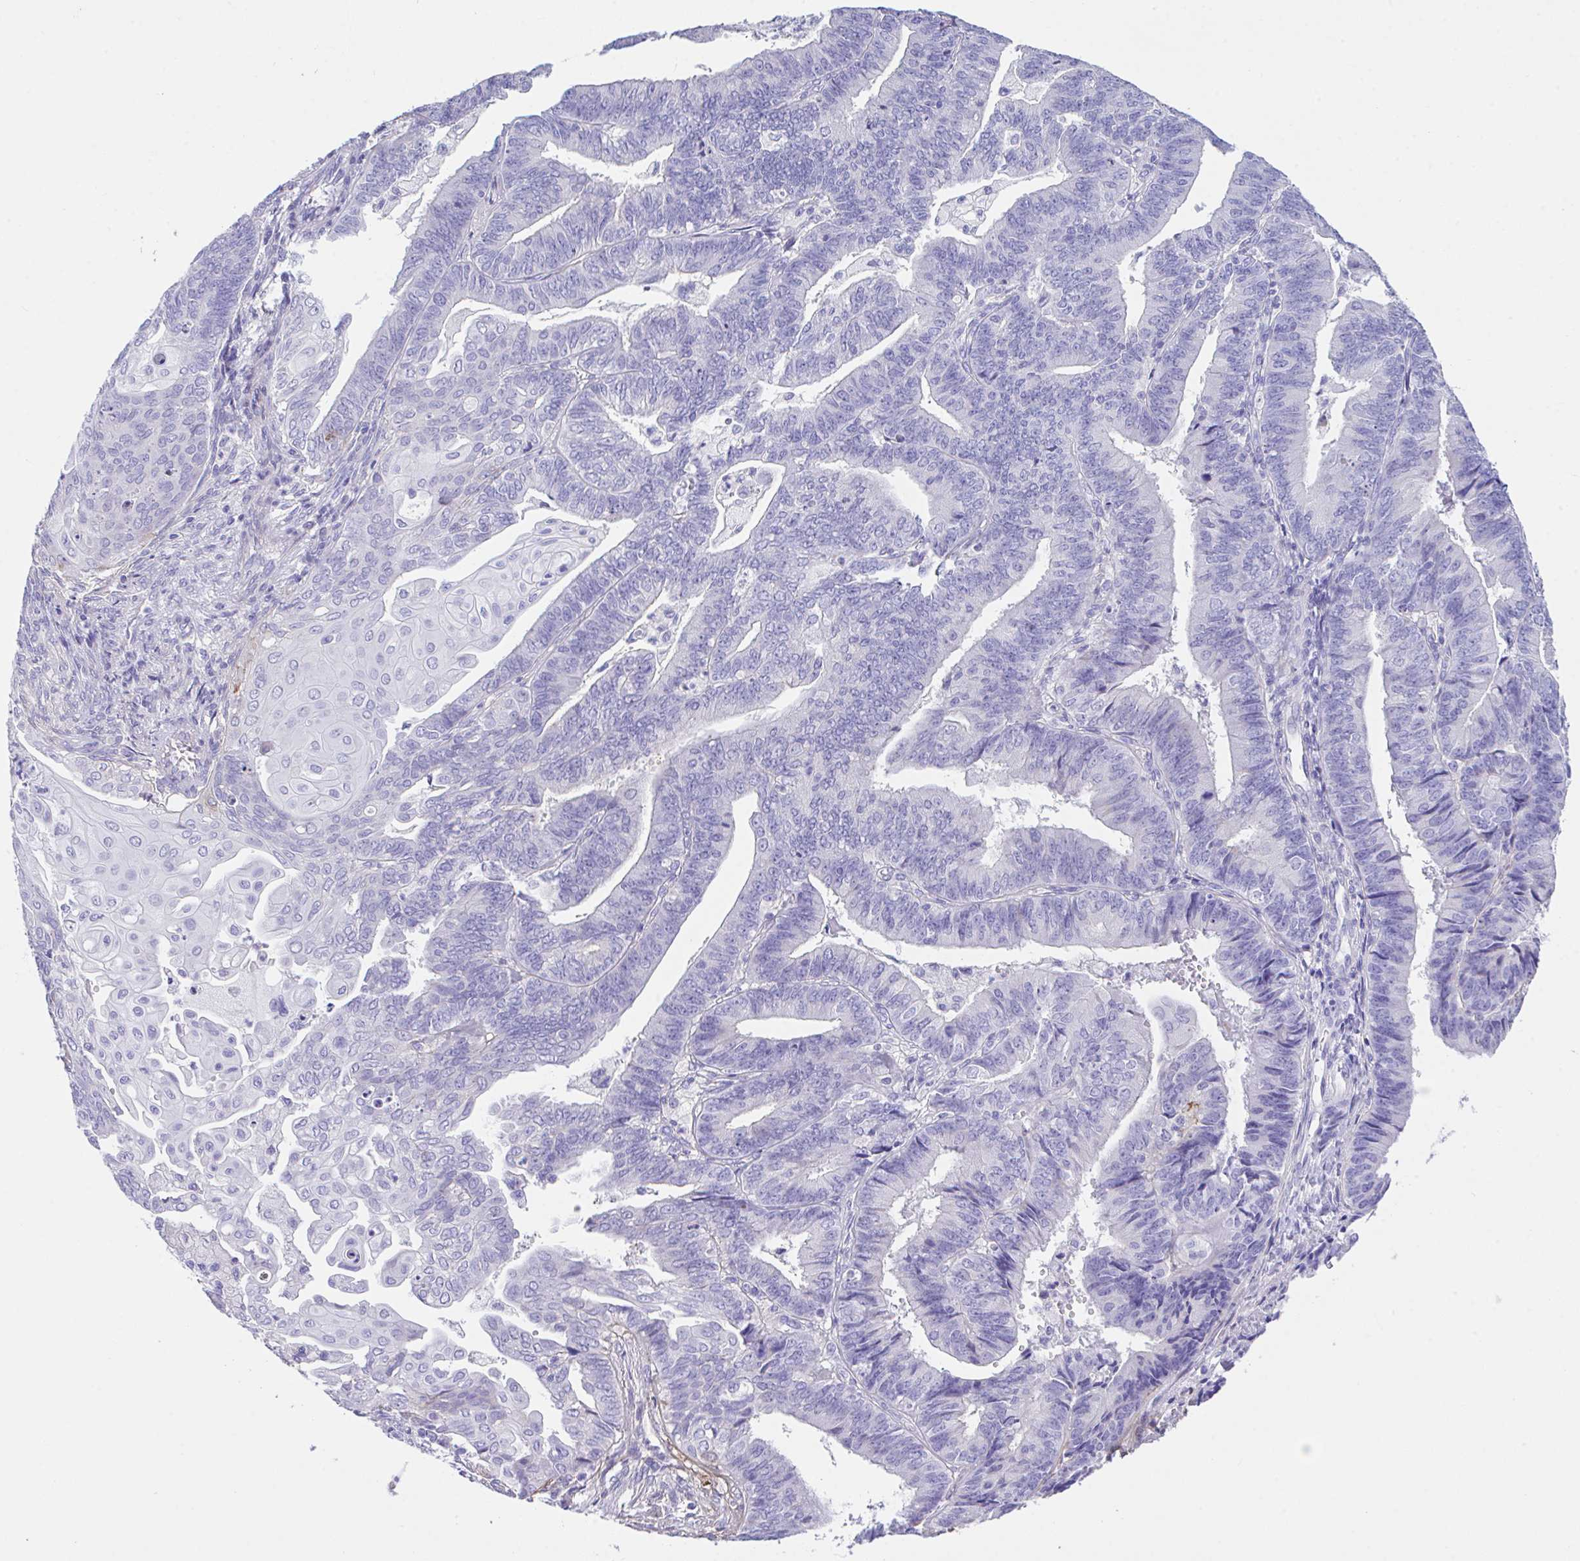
{"staining": {"intensity": "negative", "quantity": "none", "location": "none"}, "tissue": "endometrial cancer", "cell_type": "Tumor cells", "image_type": "cancer", "snomed": [{"axis": "morphology", "description": "Adenocarcinoma, NOS"}, {"axis": "topography", "description": "Endometrium"}], "caption": "An immunohistochemistry micrograph of endometrial cancer (adenocarcinoma) is shown. There is no staining in tumor cells of endometrial cancer (adenocarcinoma). Nuclei are stained in blue.", "gene": "SLC16A6", "patient": {"sex": "female", "age": 73}}